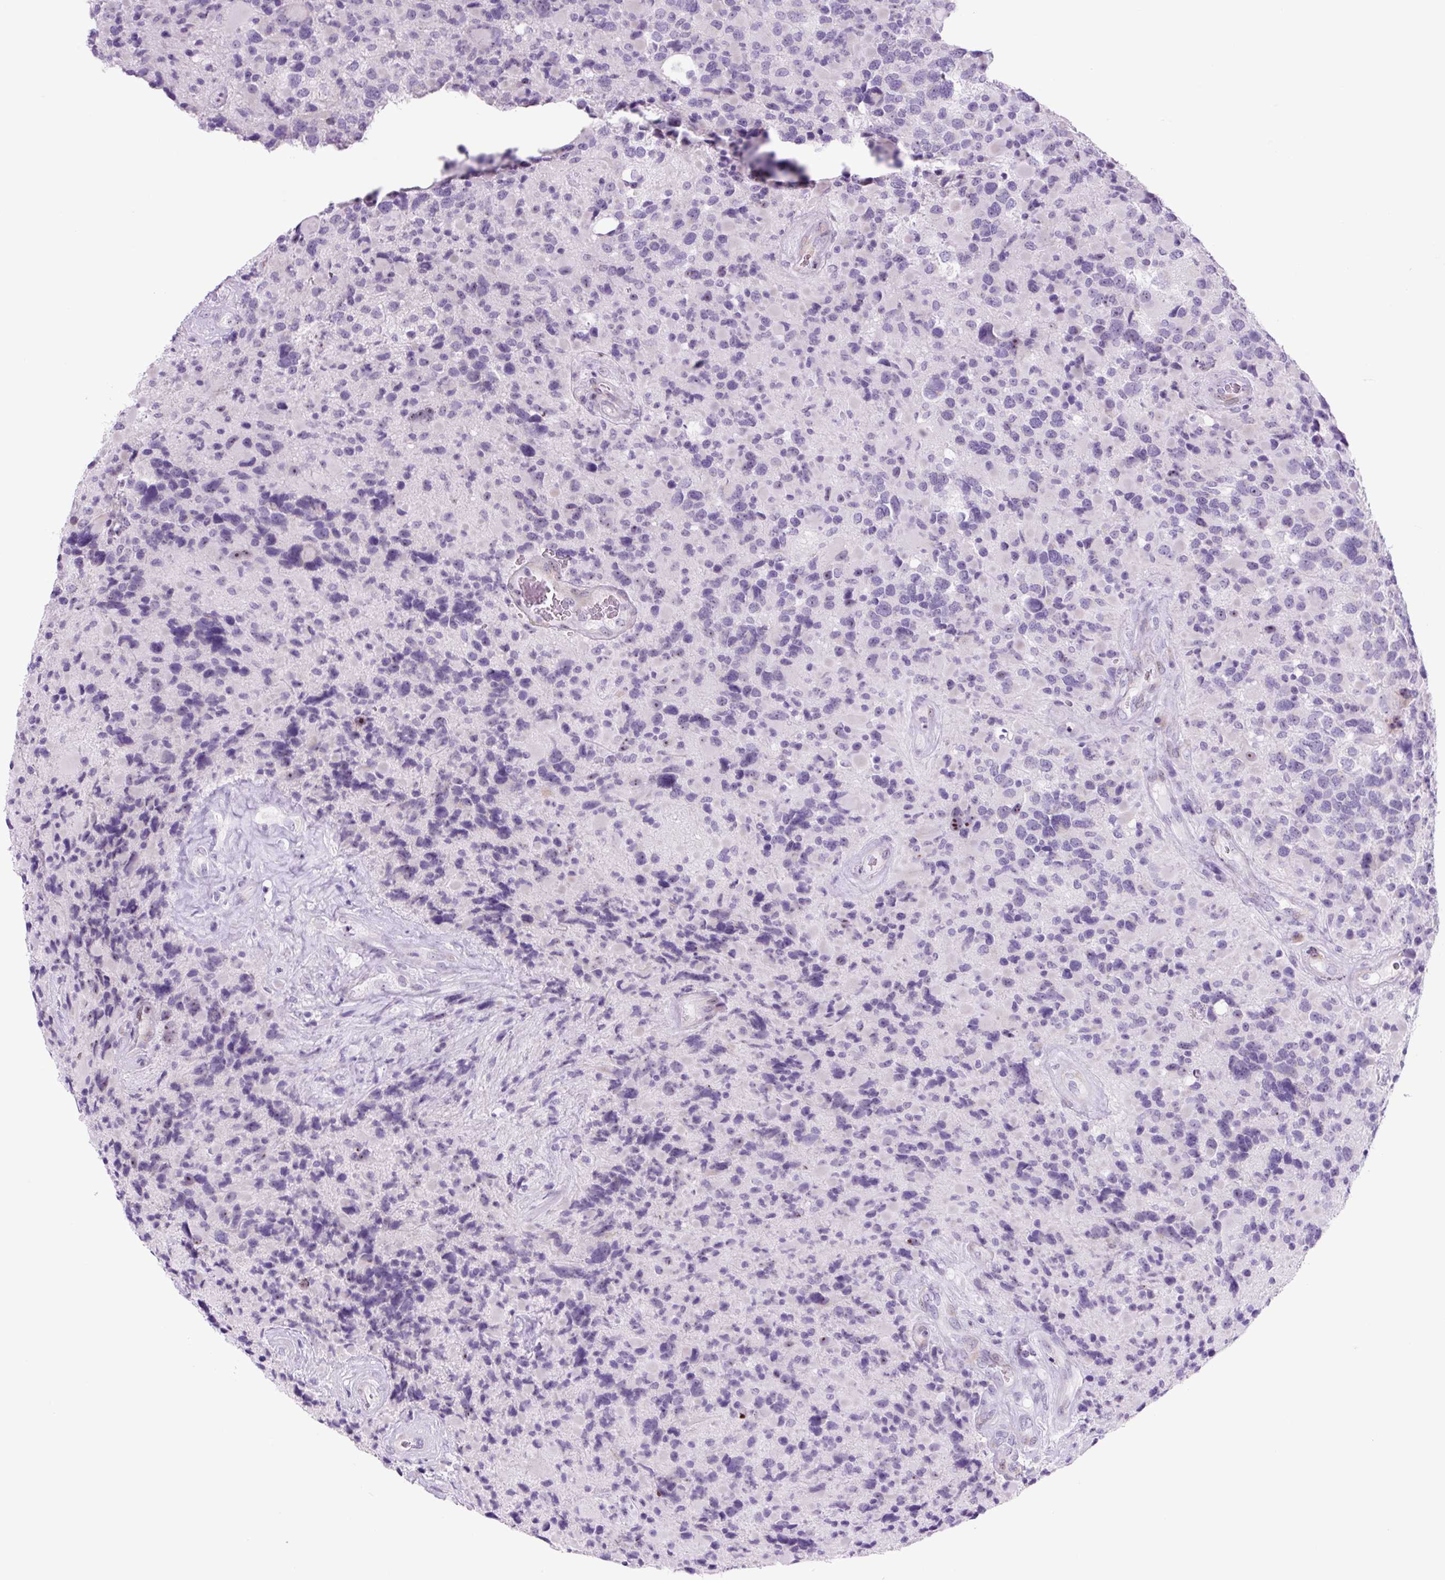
{"staining": {"intensity": "negative", "quantity": "none", "location": "none"}, "tissue": "glioma", "cell_type": "Tumor cells", "image_type": "cancer", "snomed": [{"axis": "morphology", "description": "Glioma, malignant, High grade"}, {"axis": "topography", "description": "Brain"}], "caption": "IHC micrograph of human glioma stained for a protein (brown), which demonstrates no staining in tumor cells.", "gene": "RRS1", "patient": {"sex": "female", "age": 40}}